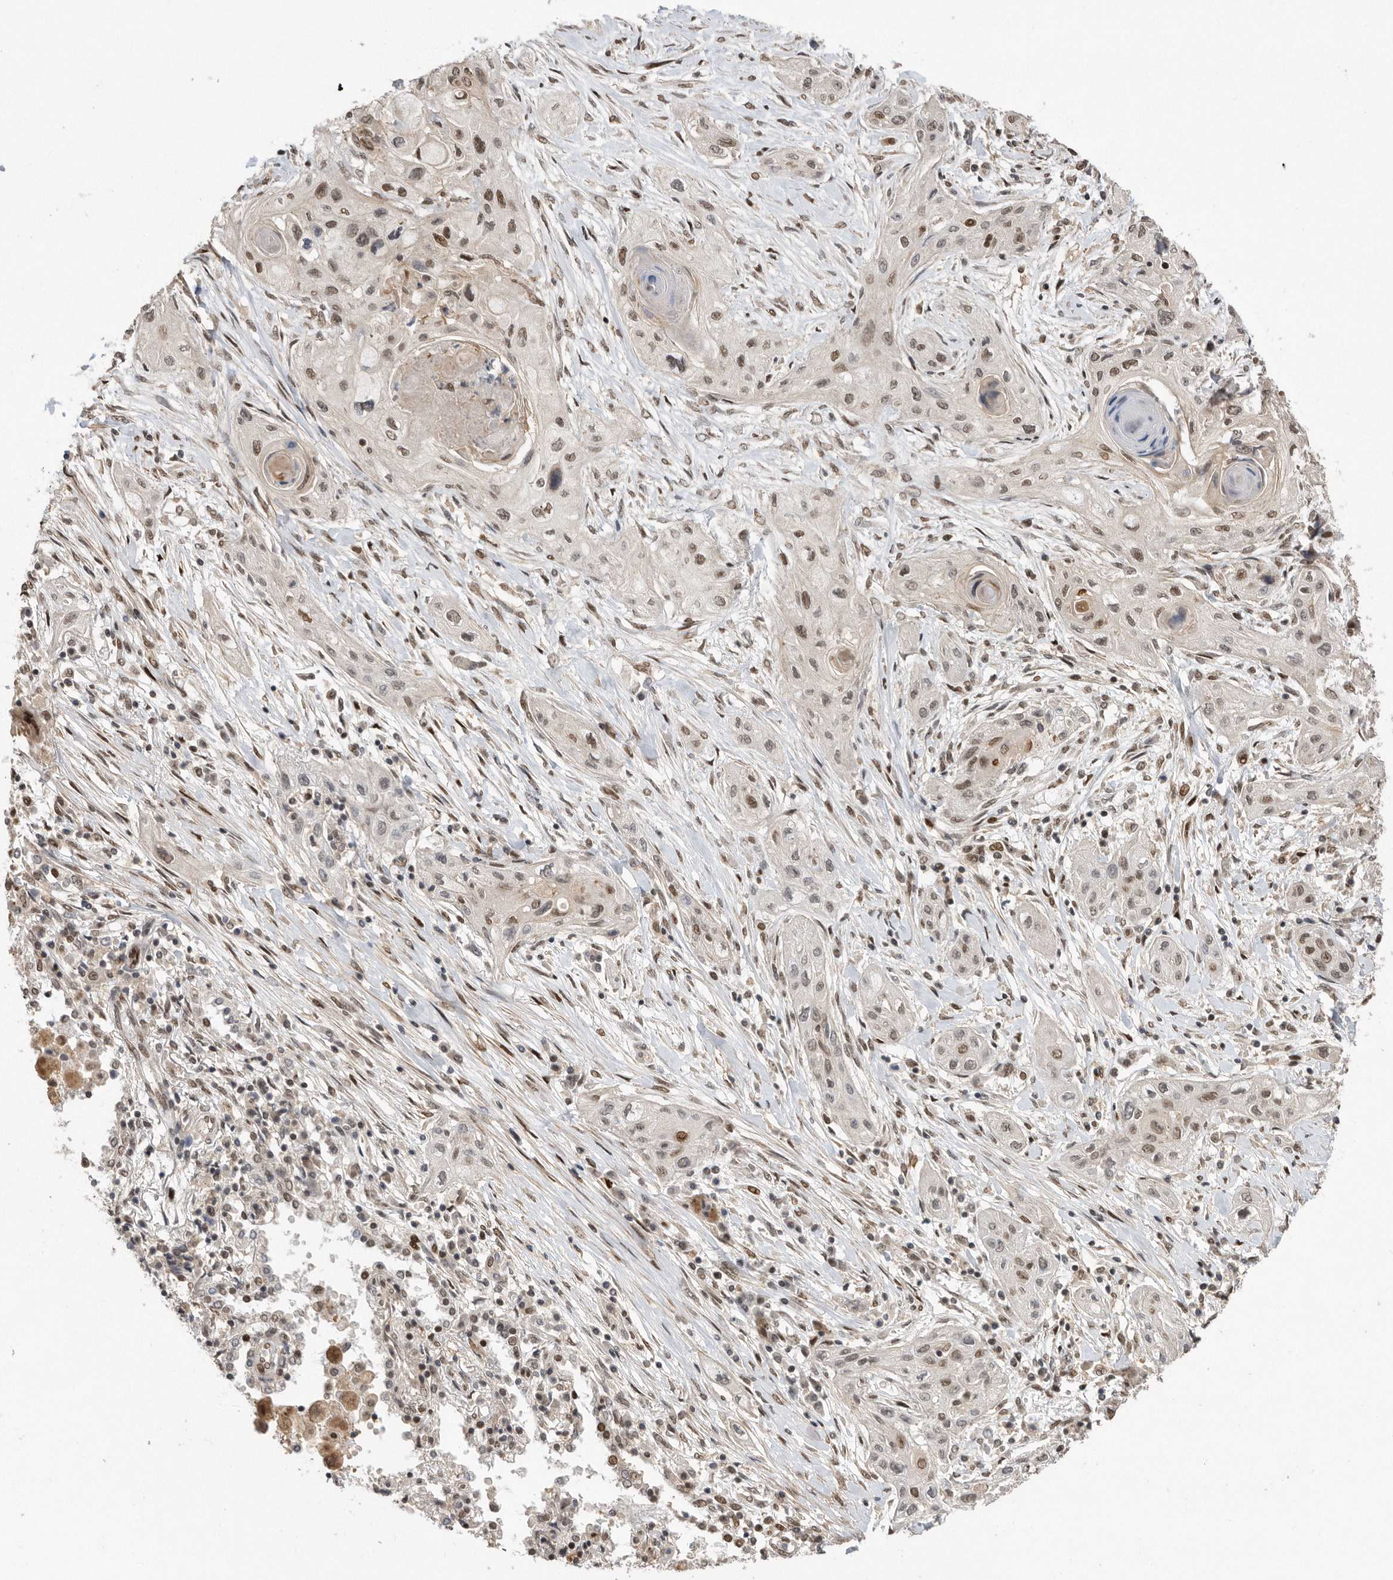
{"staining": {"intensity": "moderate", "quantity": "25%-75%", "location": "nuclear"}, "tissue": "lung cancer", "cell_type": "Tumor cells", "image_type": "cancer", "snomed": [{"axis": "morphology", "description": "Squamous cell carcinoma, NOS"}, {"axis": "topography", "description": "Lung"}], "caption": "Human lung cancer stained with a protein marker displays moderate staining in tumor cells.", "gene": "TDRD3", "patient": {"sex": "female", "age": 47}}